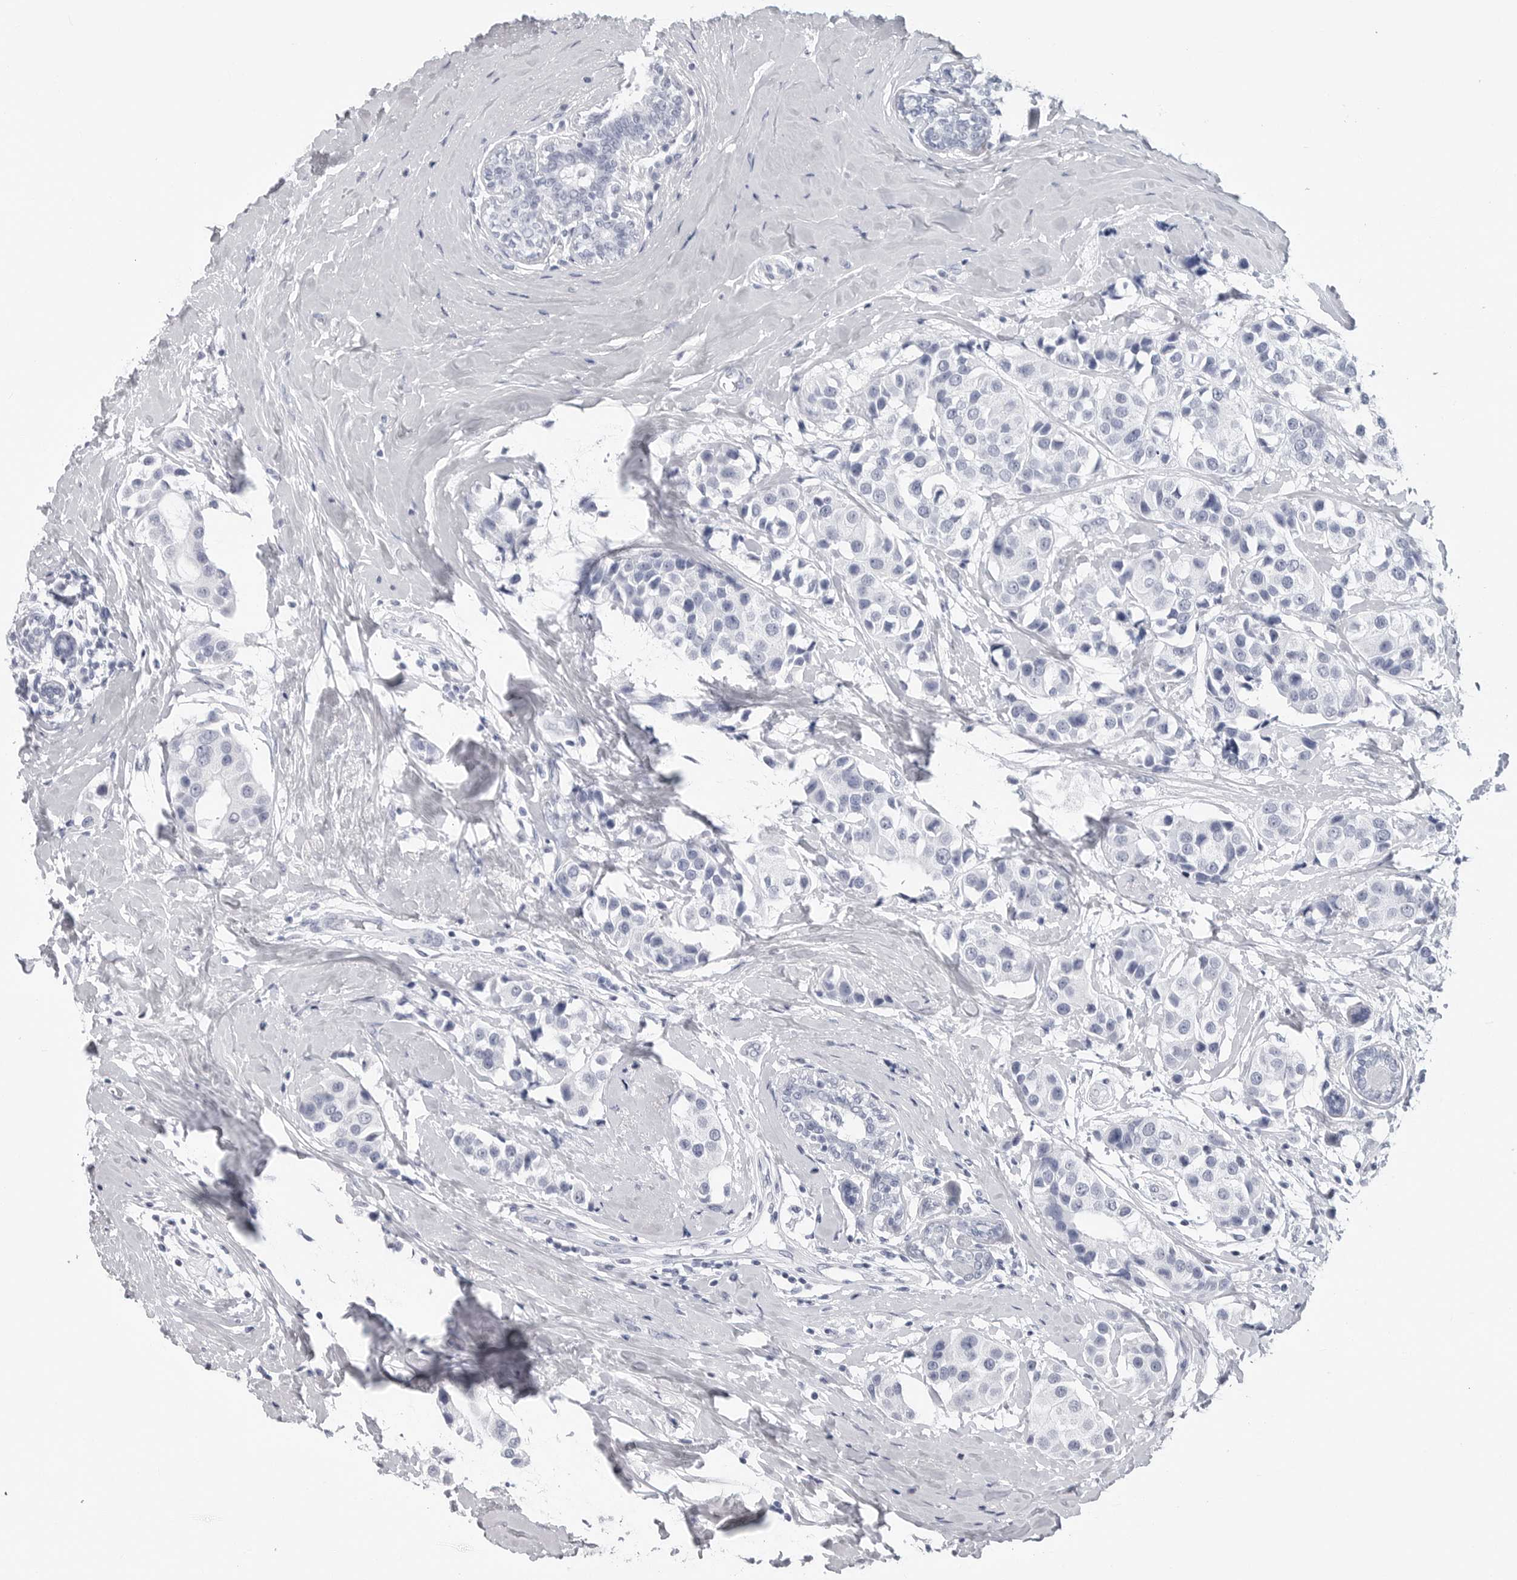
{"staining": {"intensity": "negative", "quantity": "none", "location": "none"}, "tissue": "breast cancer", "cell_type": "Tumor cells", "image_type": "cancer", "snomed": [{"axis": "morphology", "description": "Normal tissue, NOS"}, {"axis": "morphology", "description": "Duct carcinoma"}, {"axis": "topography", "description": "Breast"}], "caption": "The image reveals no staining of tumor cells in breast cancer. (DAB immunohistochemistry (IHC), high magnification).", "gene": "CSH1", "patient": {"sex": "female", "age": 39}}